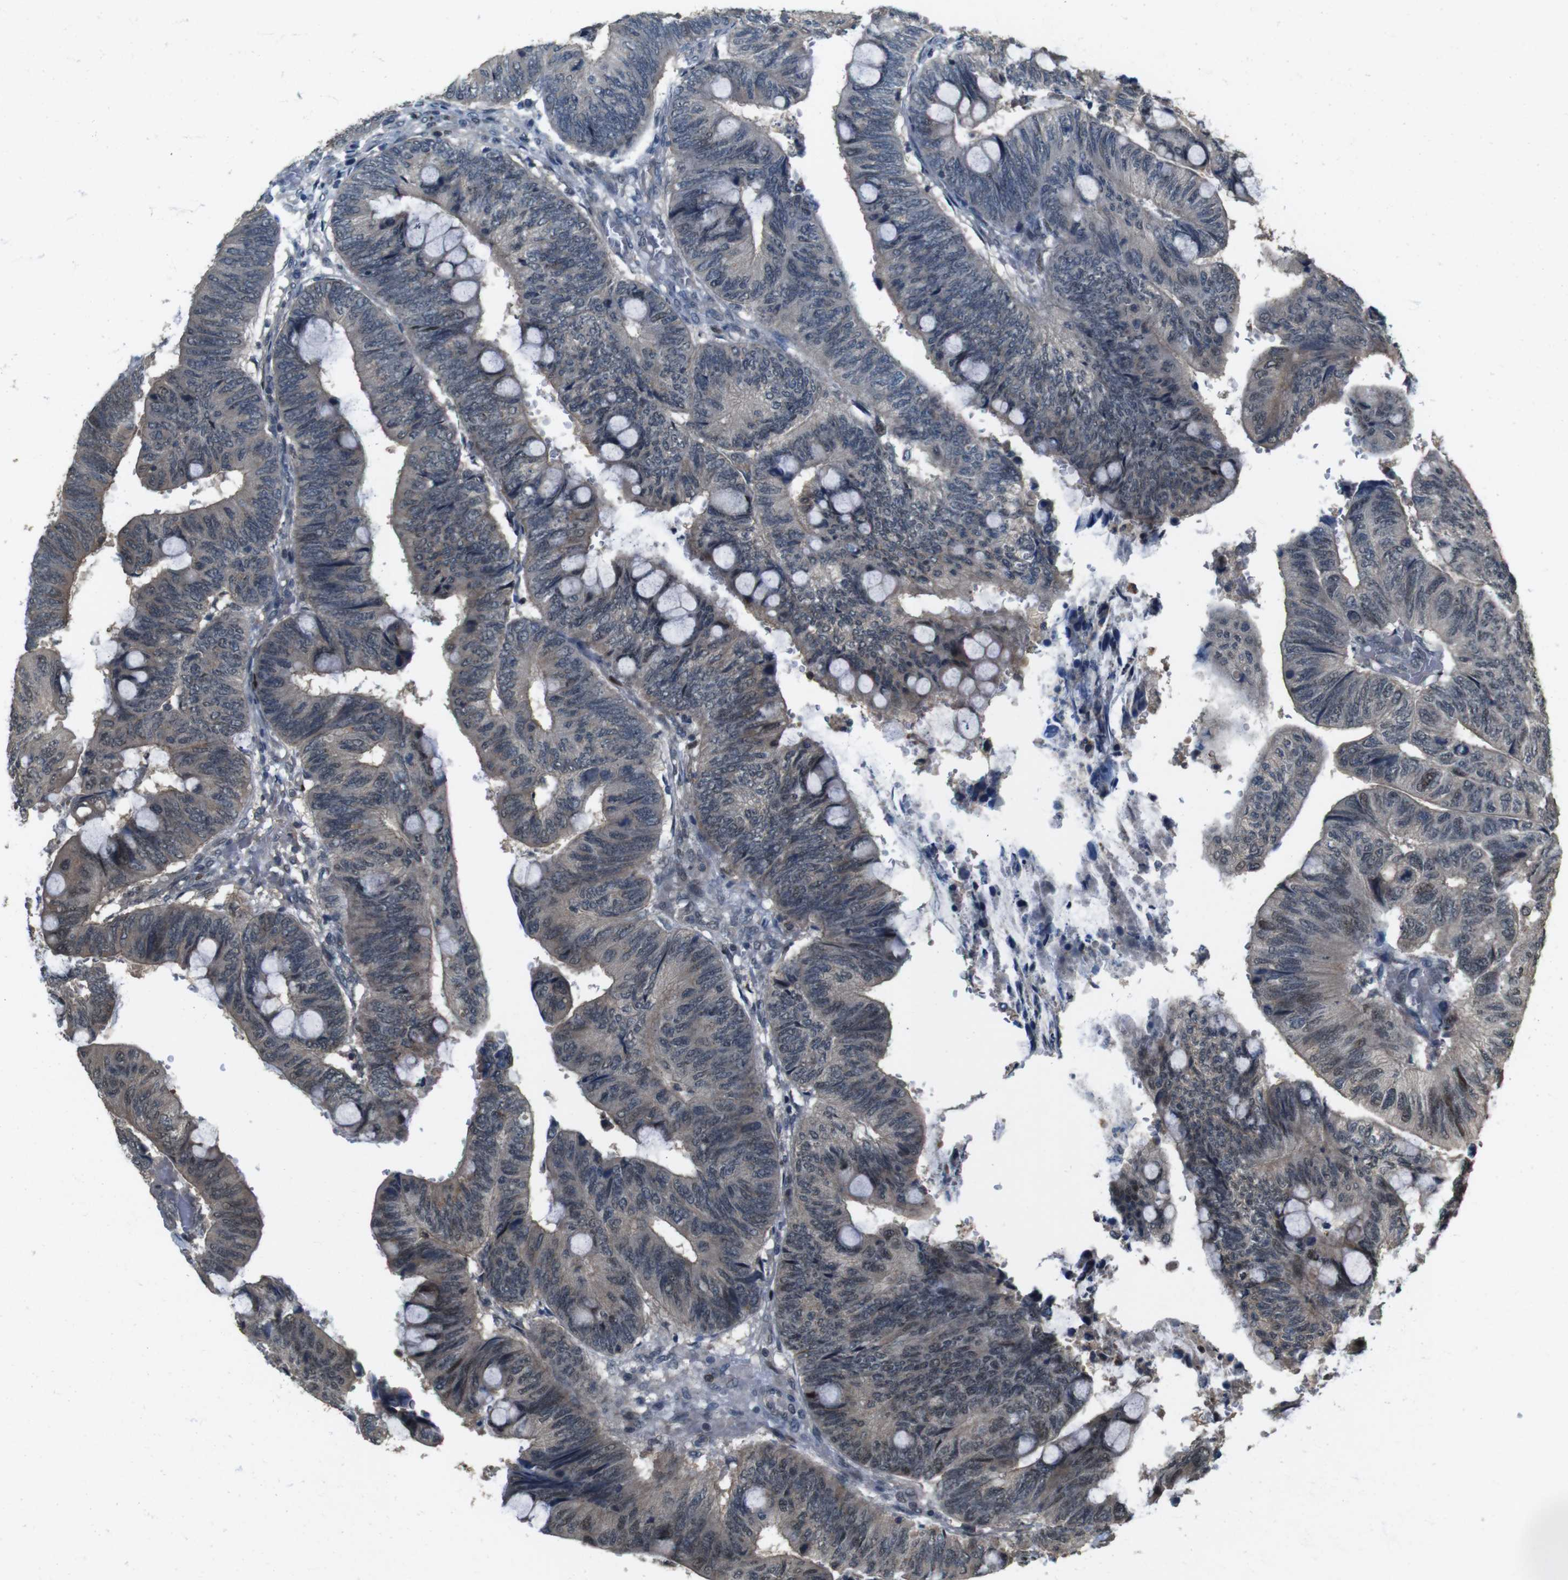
{"staining": {"intensity": "moderate", "quantity": "25%-75%", "location": "cytoplasmic/membranous"}, "tissue": "colorectal cancer", "cell_type": "Tumor cells", "image_type": "cancer", "snomed": [{"axis": "morphology", "description": "Normal tissue, NOS"}, {"axis": "morphology", "description": "Adenocarcinoma, NOS"}, {"axis": "topography", "description": "Rectum"}, {"axis": "topography", "description": "Peripheral nerve tissue"}], "caption": "Immunohistochemistry image of neoplastic tissue: adenocarcinoma (colorectal) stained using immunohistochemistry (IHC) reveals medium levels of moderate protein expression localized specifically in the cytoplasmic/membranous of tumor cells, appearing as a cytoplasmic/membranous brown color.", "gene": "CDC34", "patient": {"sex": "male", "age": 92}}